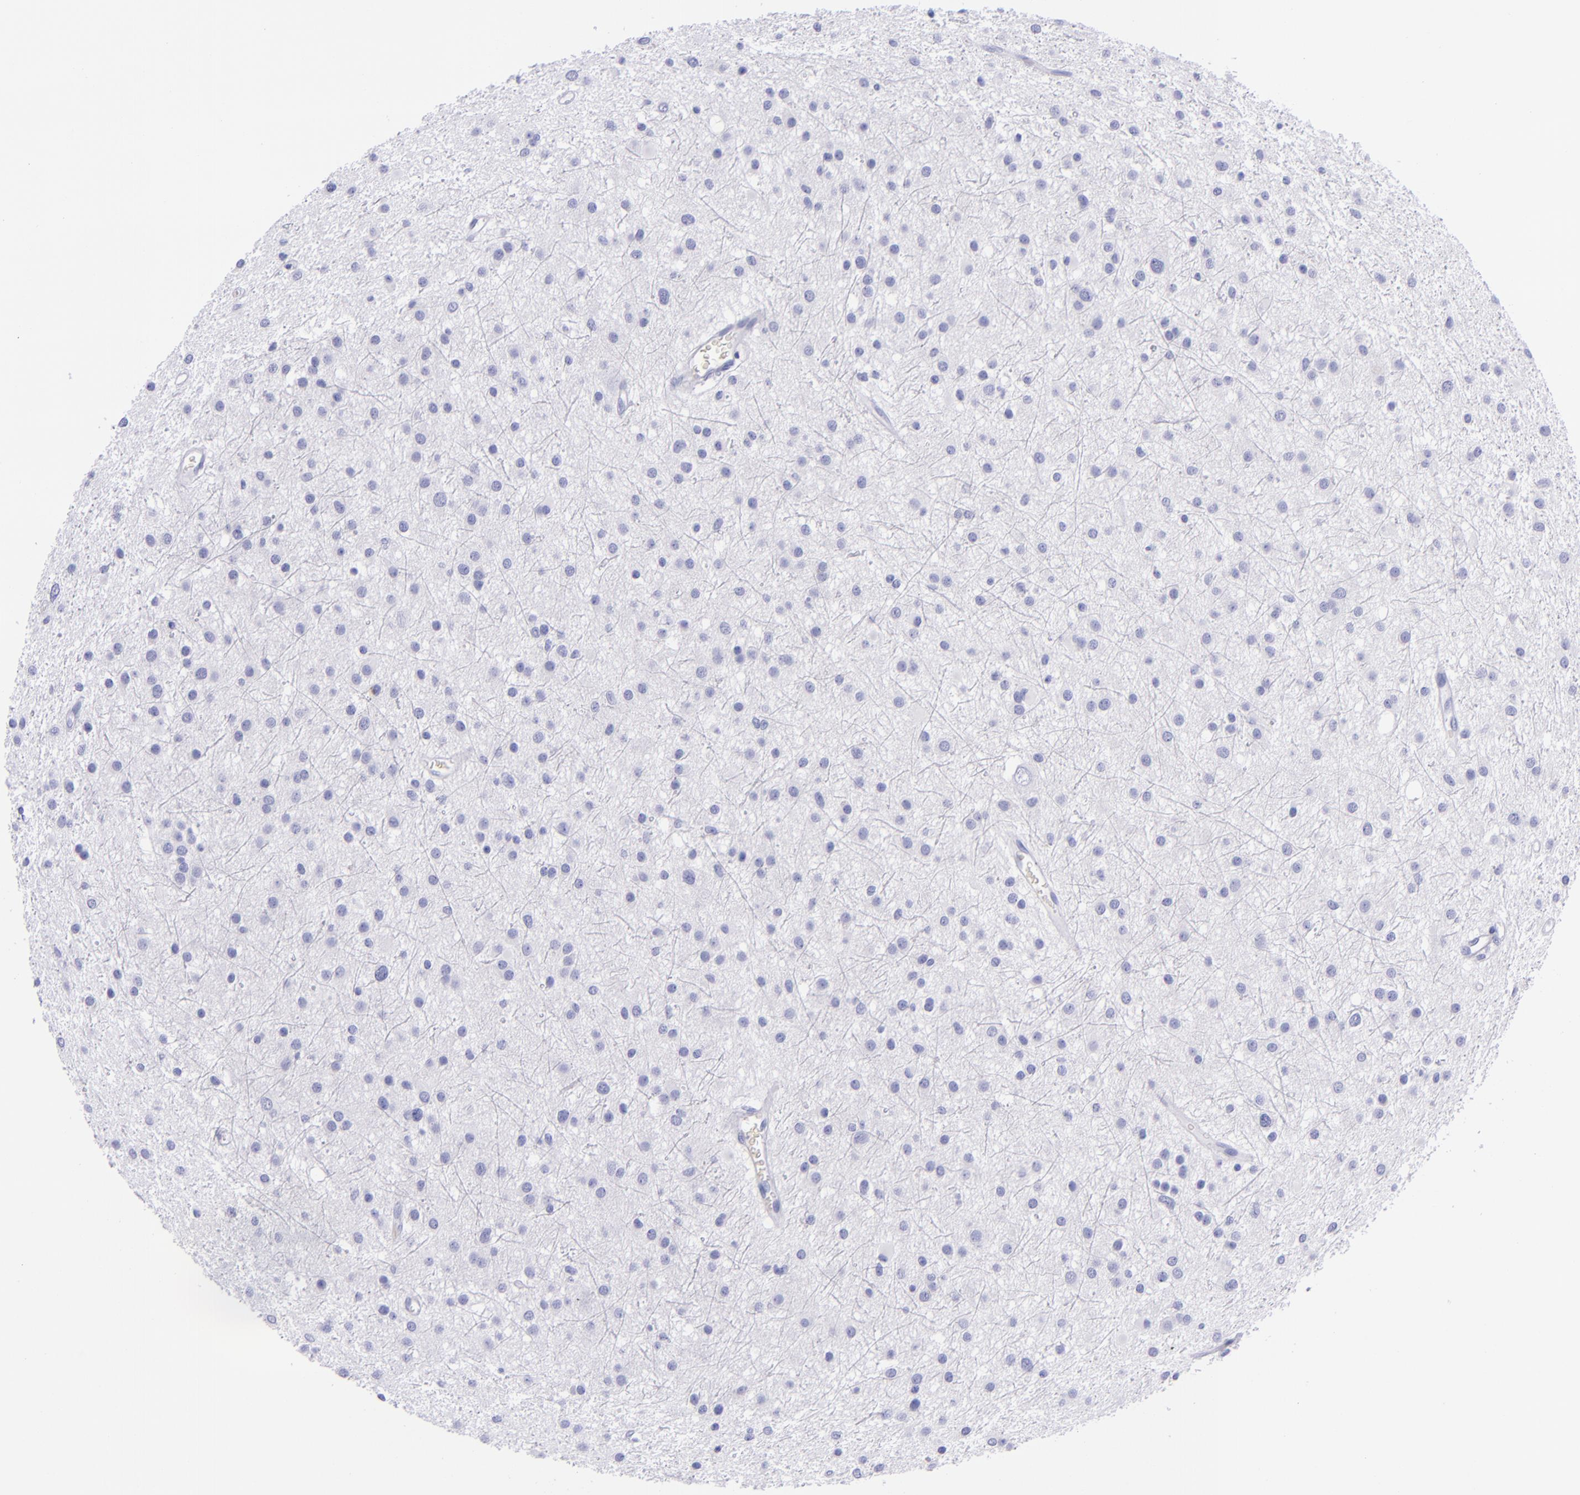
{"staining": {"intensity": "negative", "quantity": "none", "location": "none"}, "tissue": "glioma", "cell_type": "Tumor cells", "image_type": "cancer", "snomed": [{"axis": "morphology", "description": "Glioma, malignant, Low grade"}, {"axis": "topography", "description": "Brain"}], "caption": "Tumor cells show no significant expression in glioma.", "gene": "LAG3", "patient": {"sex": "female", "age": 36}}